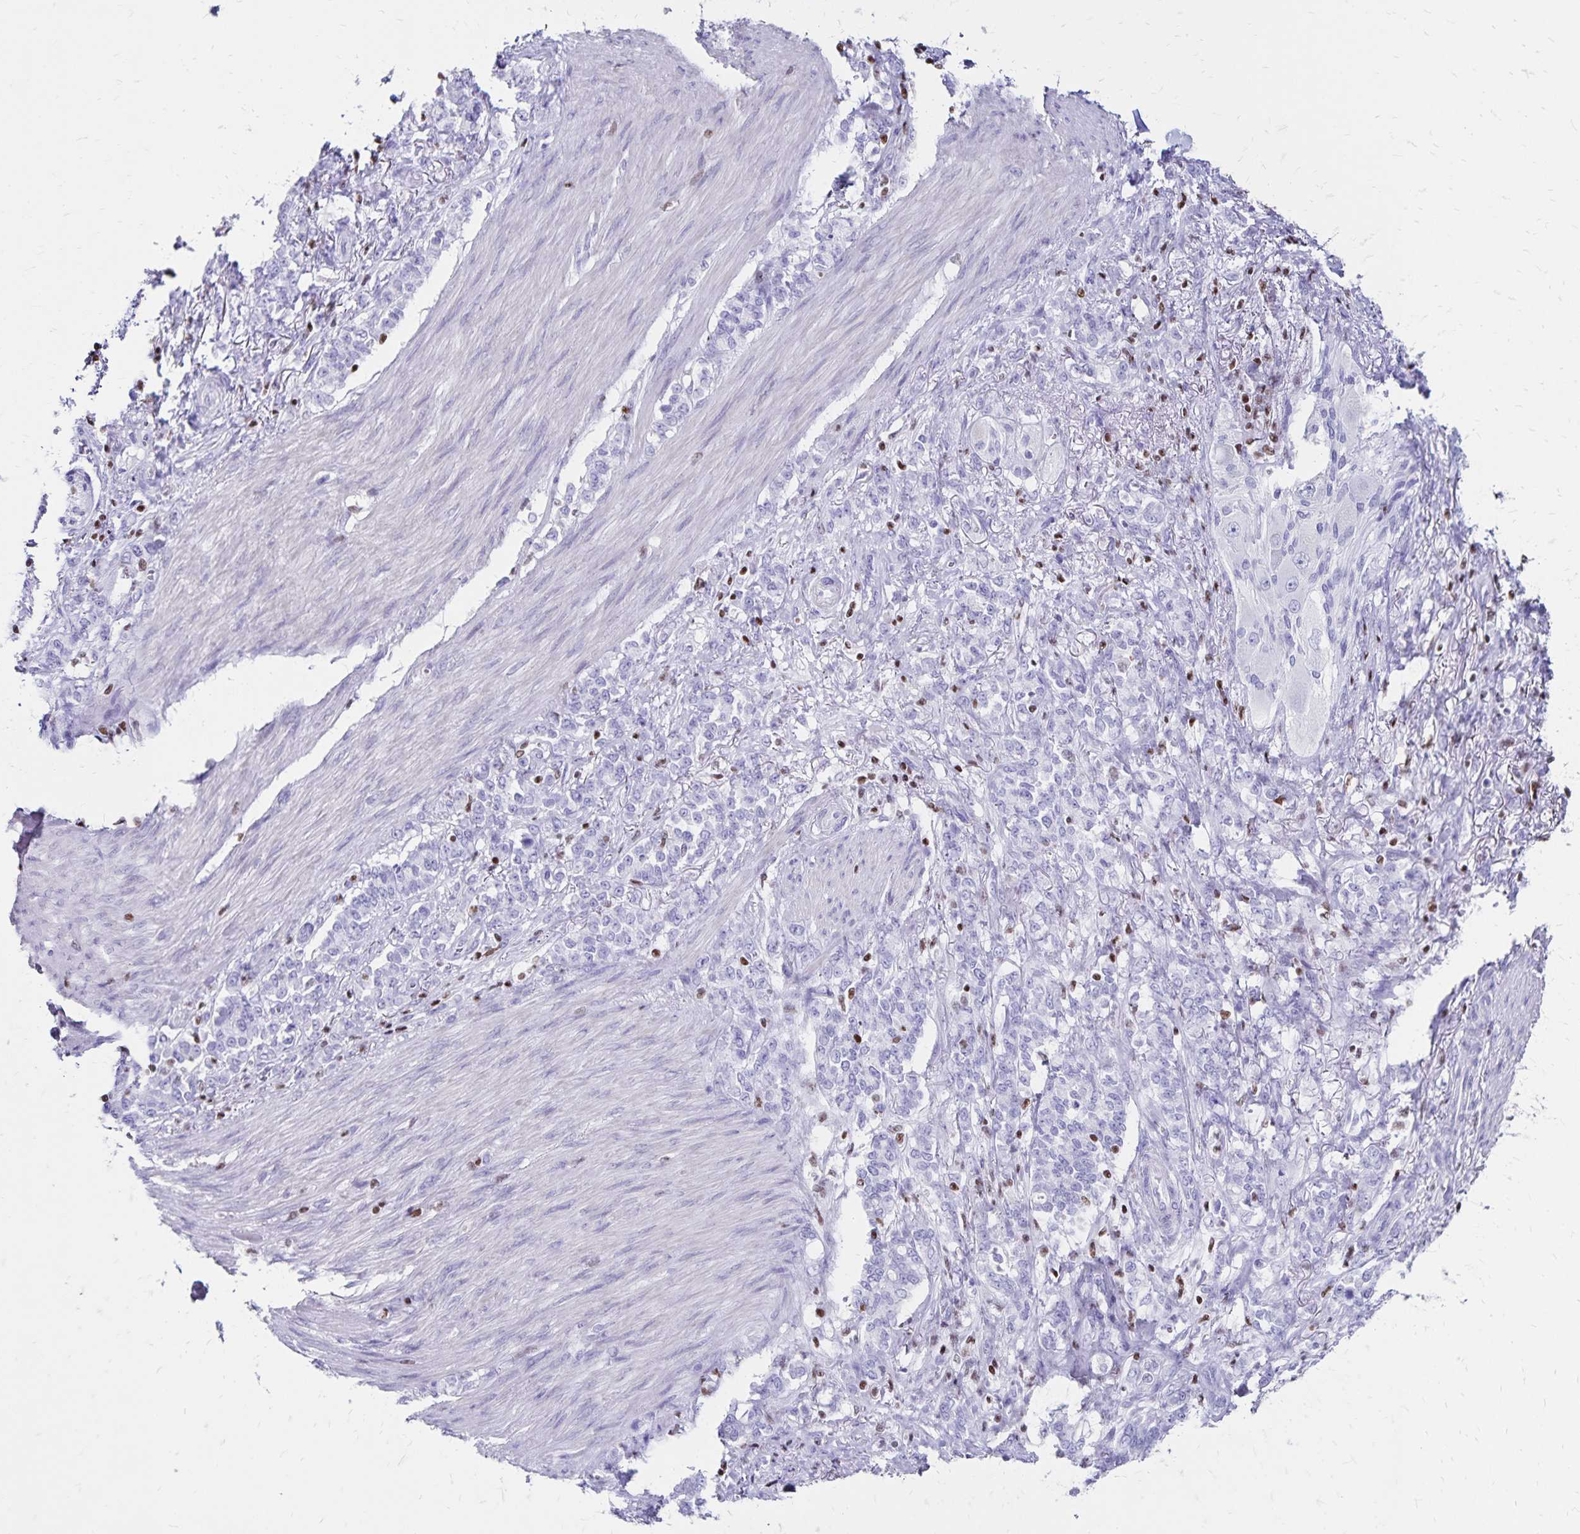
{"staining": {"intensity": "negative", "quantity": "none", "location": "none"}, "tissue": "stomach cancer", "cell_type": "Tumor cells", "image_type": "cancer", "snomed": [{"axis": "morphology", "description": "Adenocarcinoma, NOS"}, {"axis": "topography", "description": "Stomach"}], "caption": "This is an IHC image of stomach cancer (adenocarcinoma). There is no expression in tumor cells.", "gene": "IKZF1", "patient": {"sex": "female", "age": 79}}